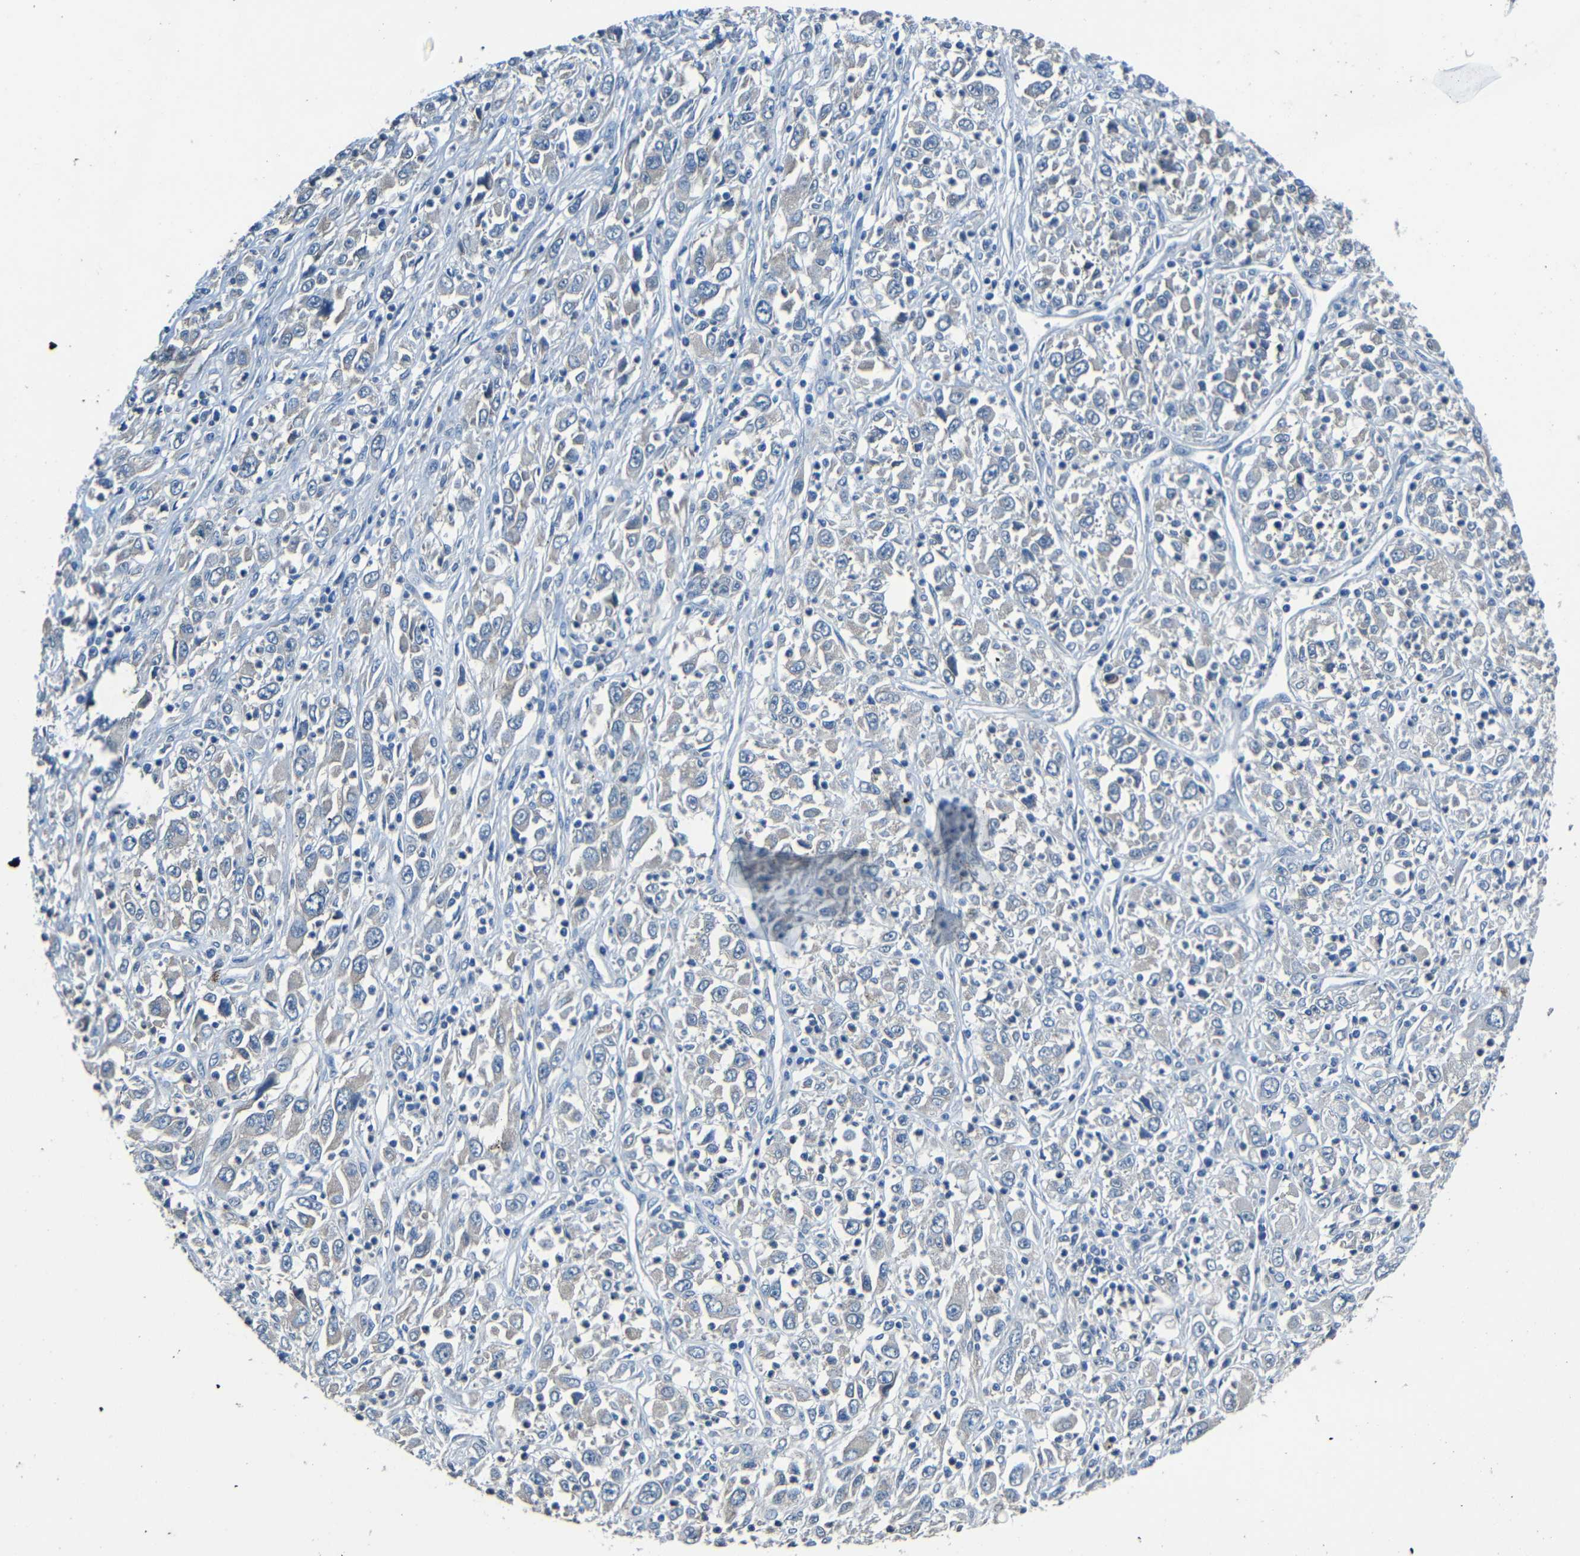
{"staining": {"intensity": "negative", "quantity": "none", "location": "none"}, "tissue": "melanoma", "cell_type": "Tumor cells", "image_type": "cancer", "snomed": [{"axis": "morphology", "description": "Malignant melanoma, Metastatic site"}, {"axis": "topography", "description": "Skin"}], "caption": "High magnification brightfield microscopy of melanoma stained with DAB (3,3'-diaminobenzidine) (brown) and counterstained with hematoxylin (blue): tumor cells show no significant expression.", "gene": "SLA", "patient": {"sex": "female", "age": 56}}